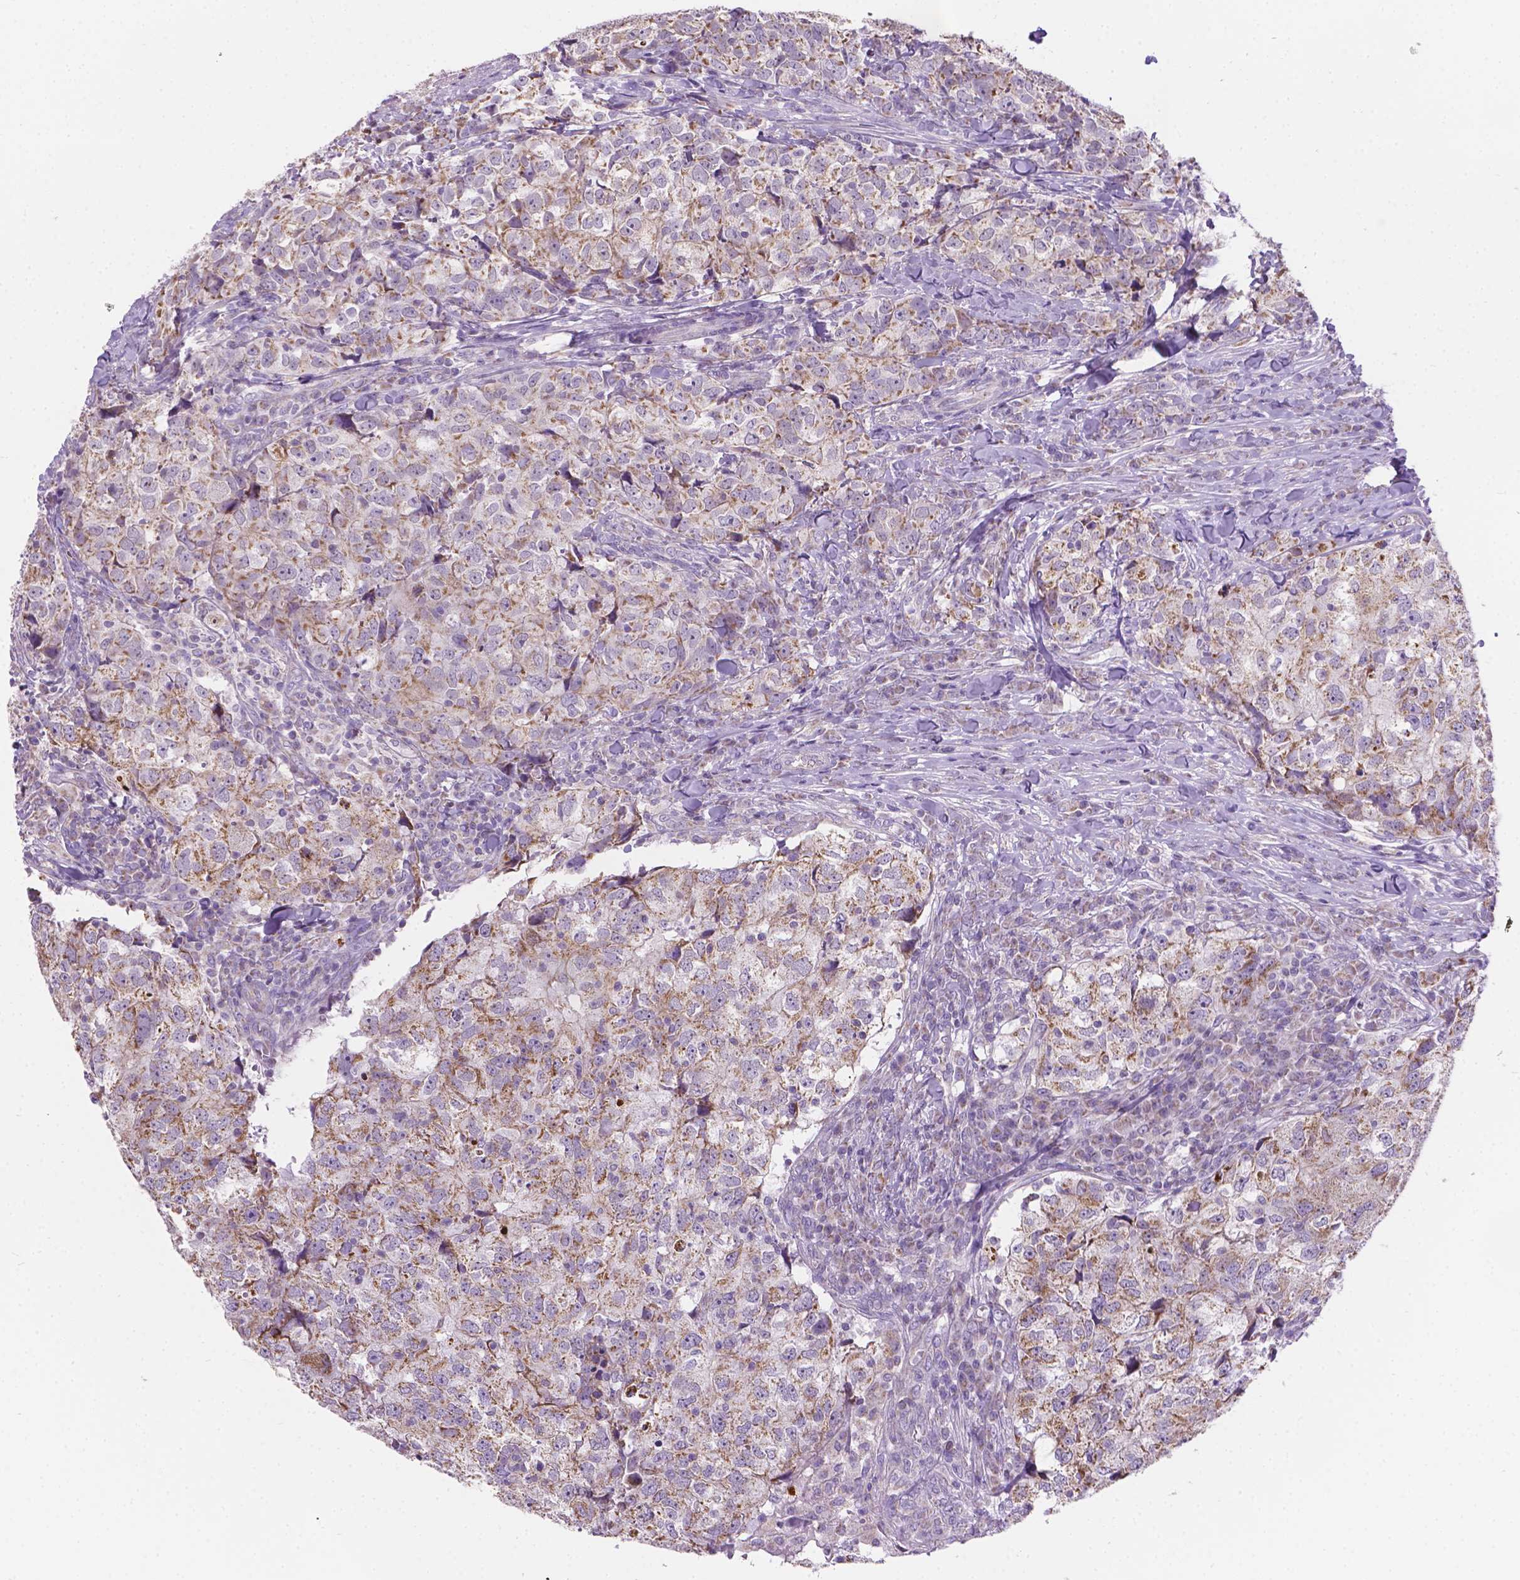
{"staining": {"intensity": "moderate", "quantity": "25%-75%", "location": "cytoplasmic/membranous"}, "tissue": "breast cancer", "cell_type": "Tumor cells", "image_type": "cancer", "snomed": [{"axis": "morphology", "description": "Duct carcinoma"}, {"axis": "topography", "description": "Breast"}], "caption": "A photomicrograph of human breast cancer (invasive ductal carcinoma) stained for a protein exhibits moderate cytoplasmic/membranous brown staining in tumor cells.", "gene": "CSPG5", "patient": {"sex": "female", "age": 30}}